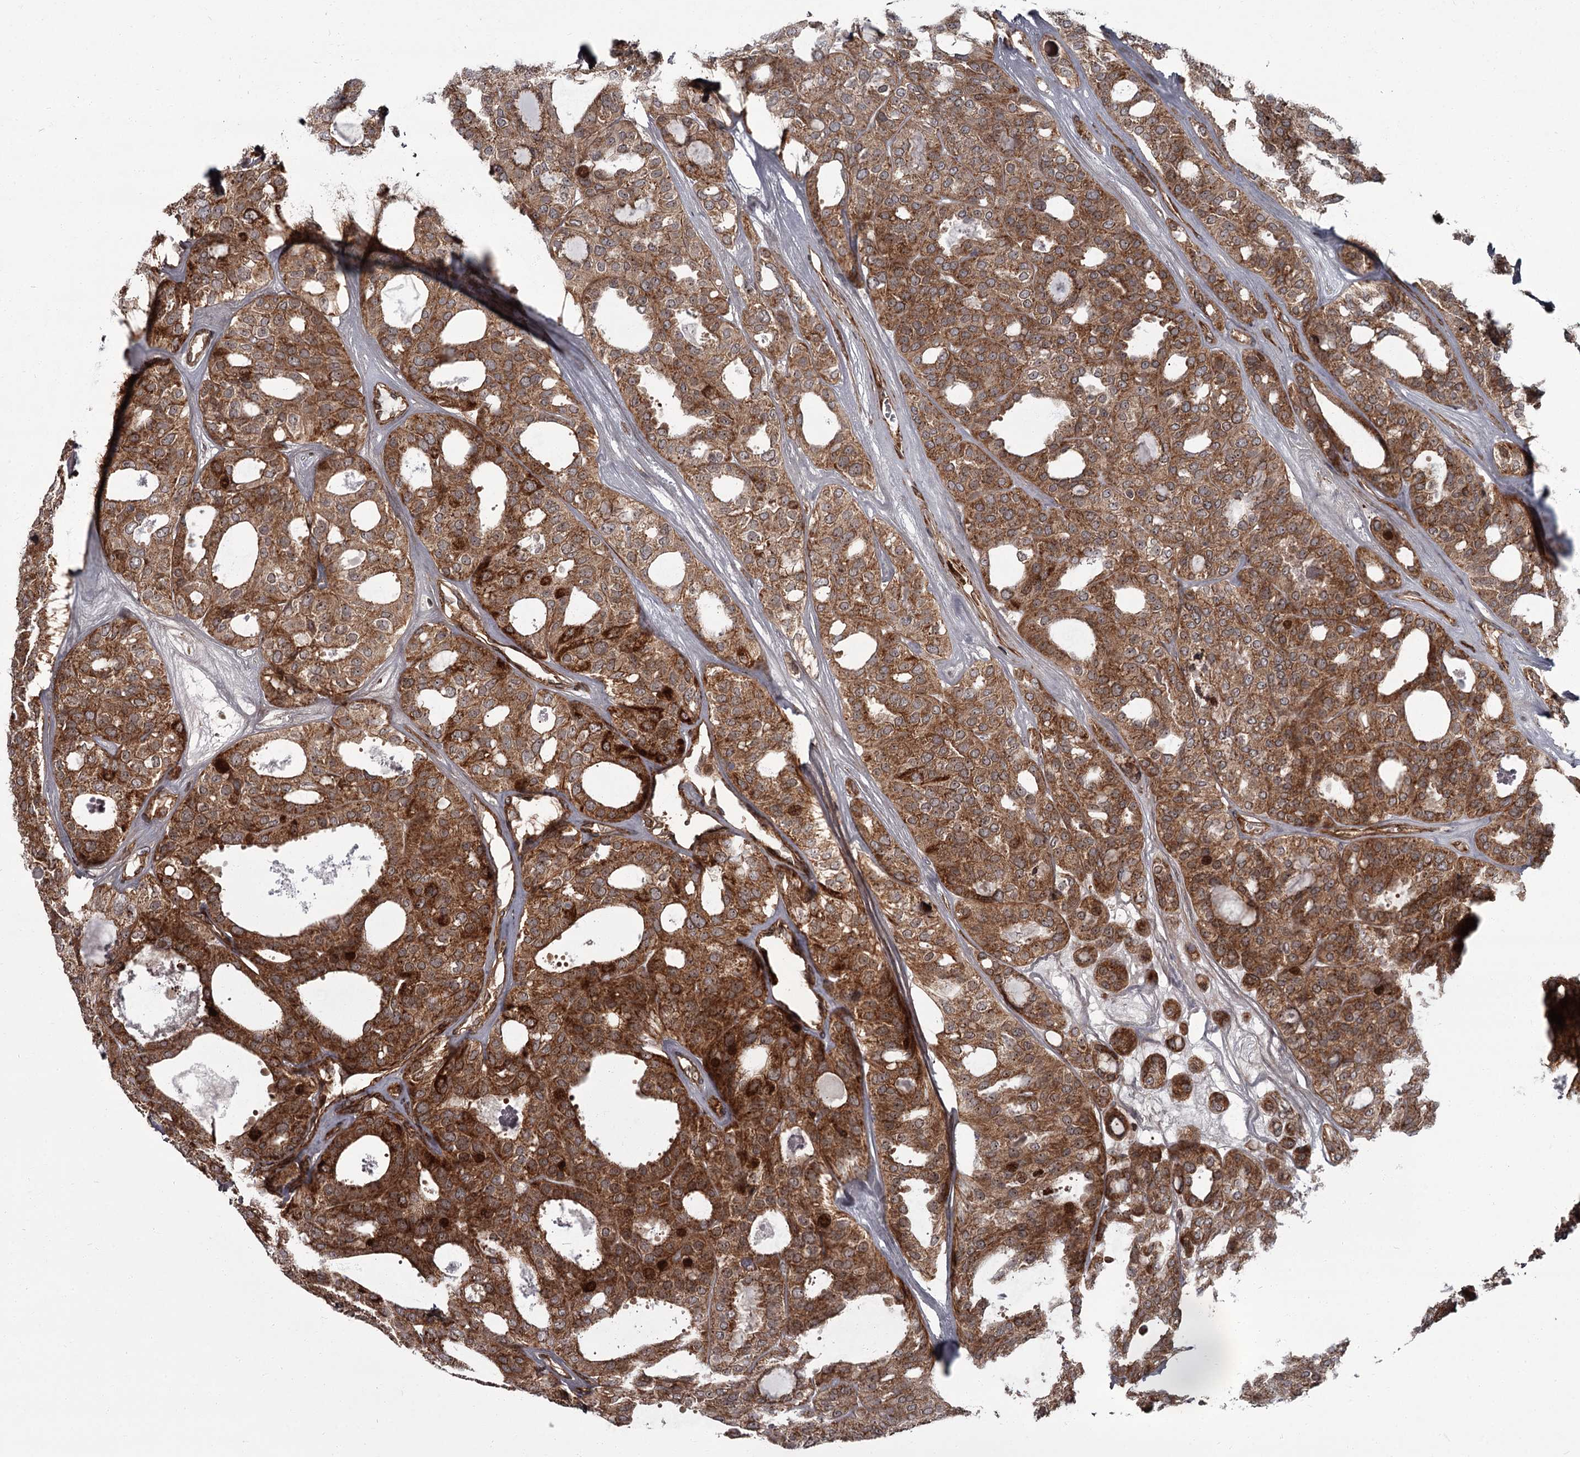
{"staining": {"intensity": "moderate", "quantity": ">75%", "location": "cytoplasmic/membranous"}, "tissue": "thyroid cancer", "cell_type": "Tumor cells", "image_type": "cancer", "snomed": [{"axis": "morphology", "description": "Follicular adenoma carcinoma, NOS"}, {"axis": "topography", "description": "Thyroid gland"}], "caption": "Thyroid cancer (follicular adenoma carcinoma) stained with a protein marker displays moderate staining in tumor cells.", "gene": "THAP9", "patient": {"sex": "male", "age": 75}}